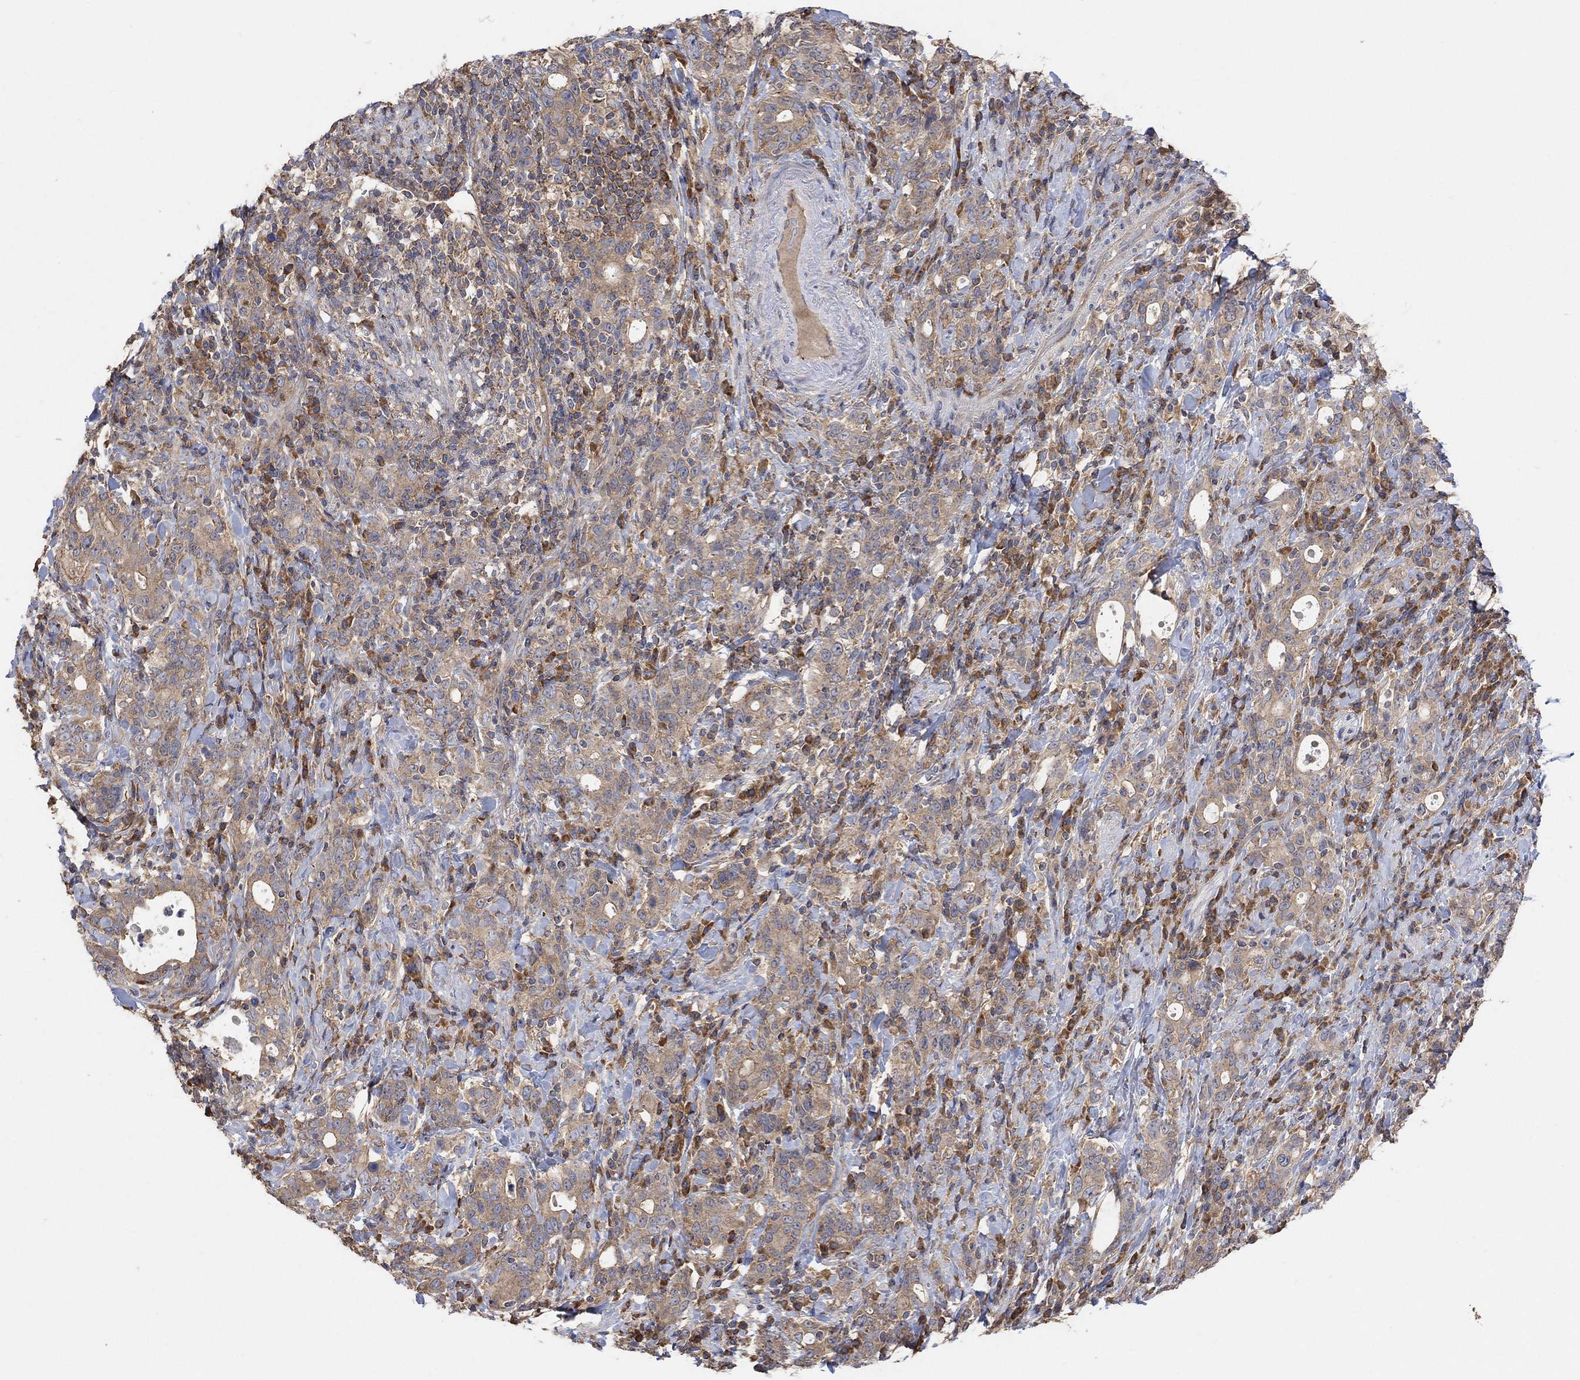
{"staining": {"intensity": "weak", "quantity": ">75%", "location": "cytoplasmic/membranous"}, "tissue": "stomach cancer", "cell_type": "Tumor cells", "image_type": "cancer", "snomed": [{"axis": "morphology", "description": "Adenocarcinoma, NOS"}, {"axis": "topography", "description": "Stomach"}], "caption": "Immunohistochemical staining of adenocarcinoma (stomach) shows weak cytoplasmic/membranous protein staining in approximately >75% of tumor cells. (DAB (3,3'-diaminobenzidine) IHC, brown staining for protein, blue staining for nuclei).", "gene": "BLOC1S3", "patient": {"sex": "male", "age": 79}}